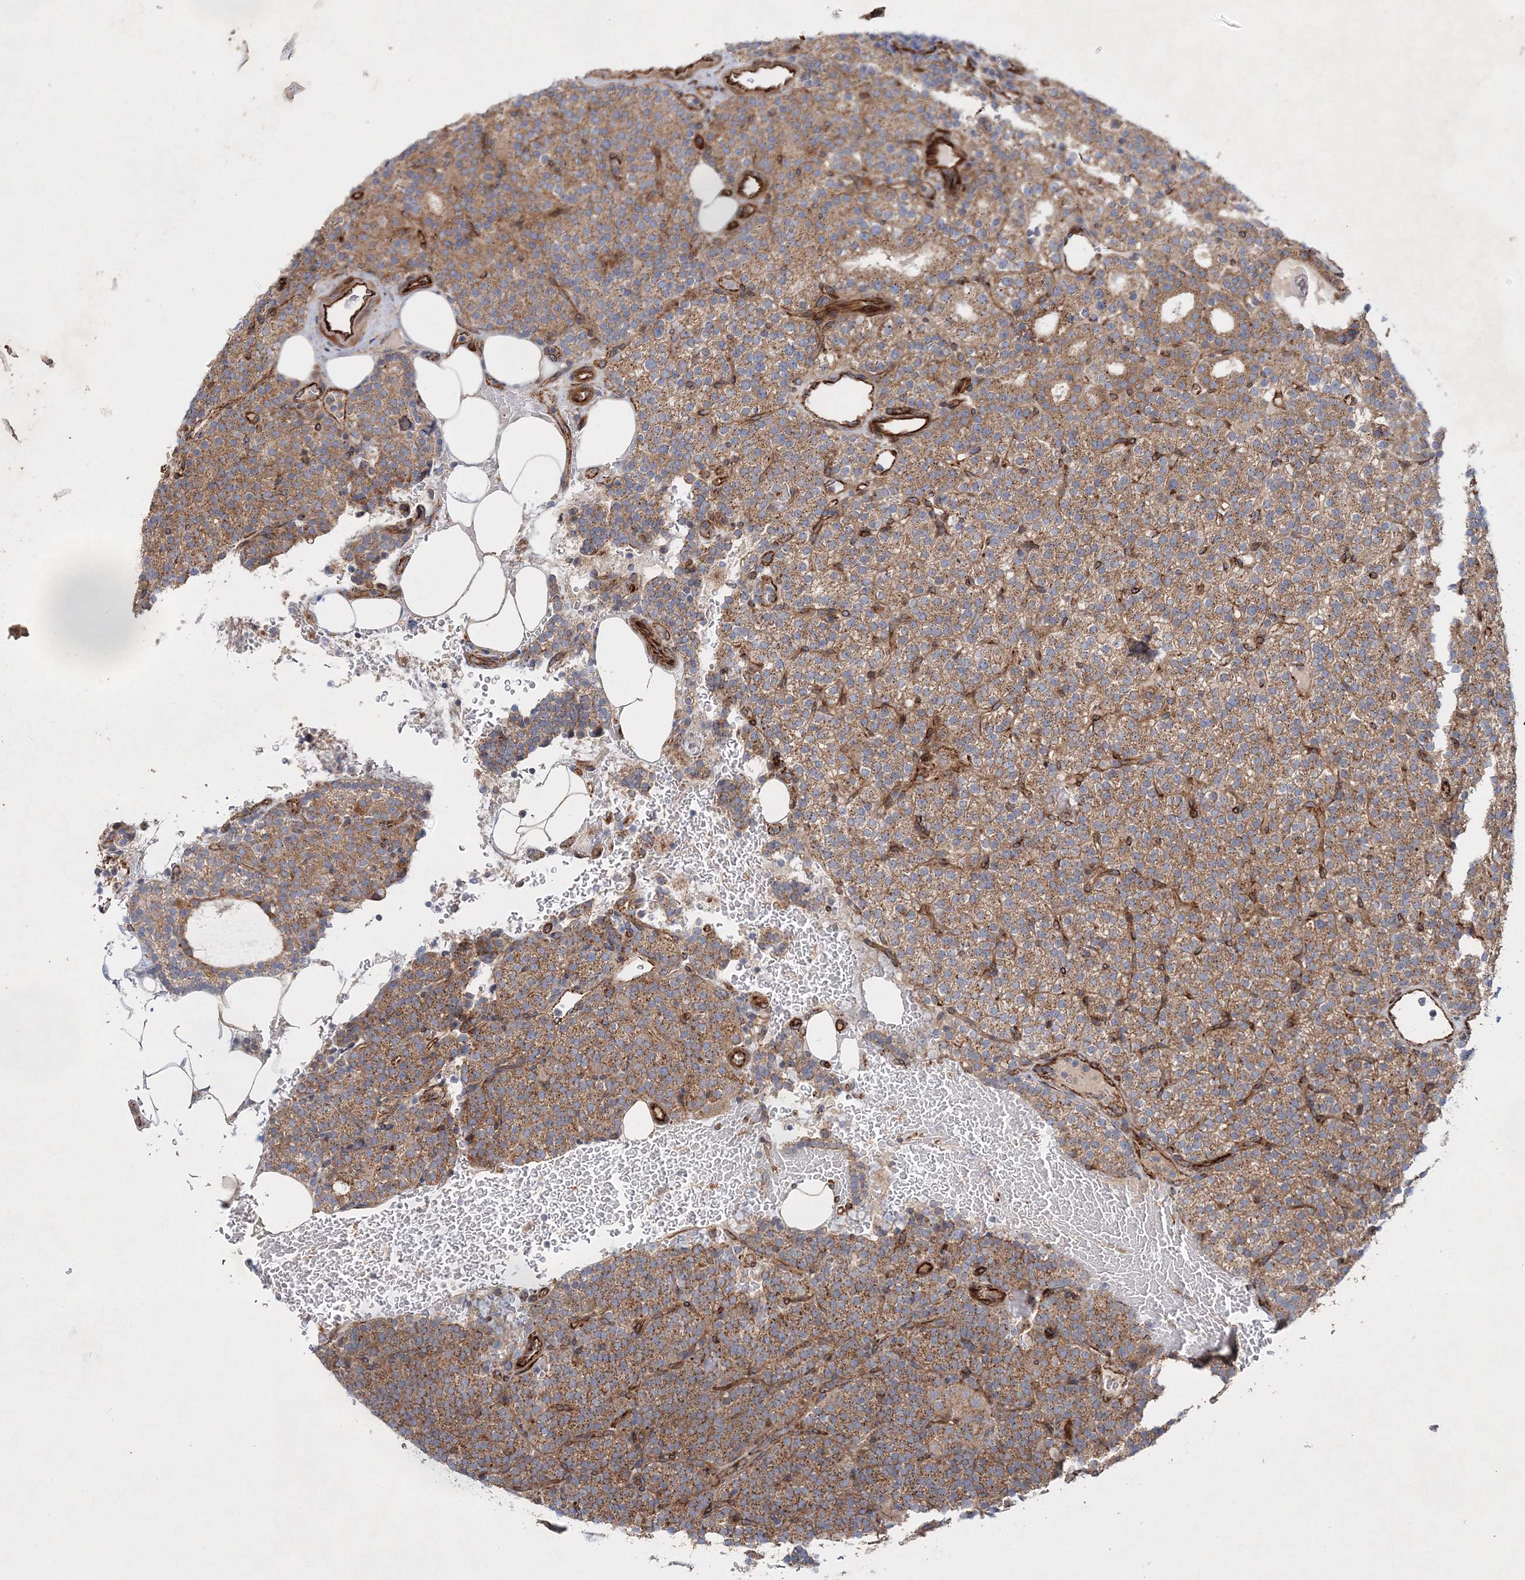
{"staining": {"intensity": "moderate", "quantity": ">75%", "location": "cytoplasmic/membranous"}, "tissue": "parathyroid gland", "cell_type": "Glandular cells", "image_type": "normal", "snomed": [{"axis": "morphology", "description": "Normal tissue, NOS"}, {"axis": "topography", "description": "Parathyroid gland"}], "caption": "A histopathology image showing moderate cytoplasmic/membranous expression in approximately >75% of glandular cells in unremarkable parathyroid gland, as visualized by brown immunohistochemical staining.", "gene": "ZFYVE16", "patient": {"sex": "female", "age": 48}}